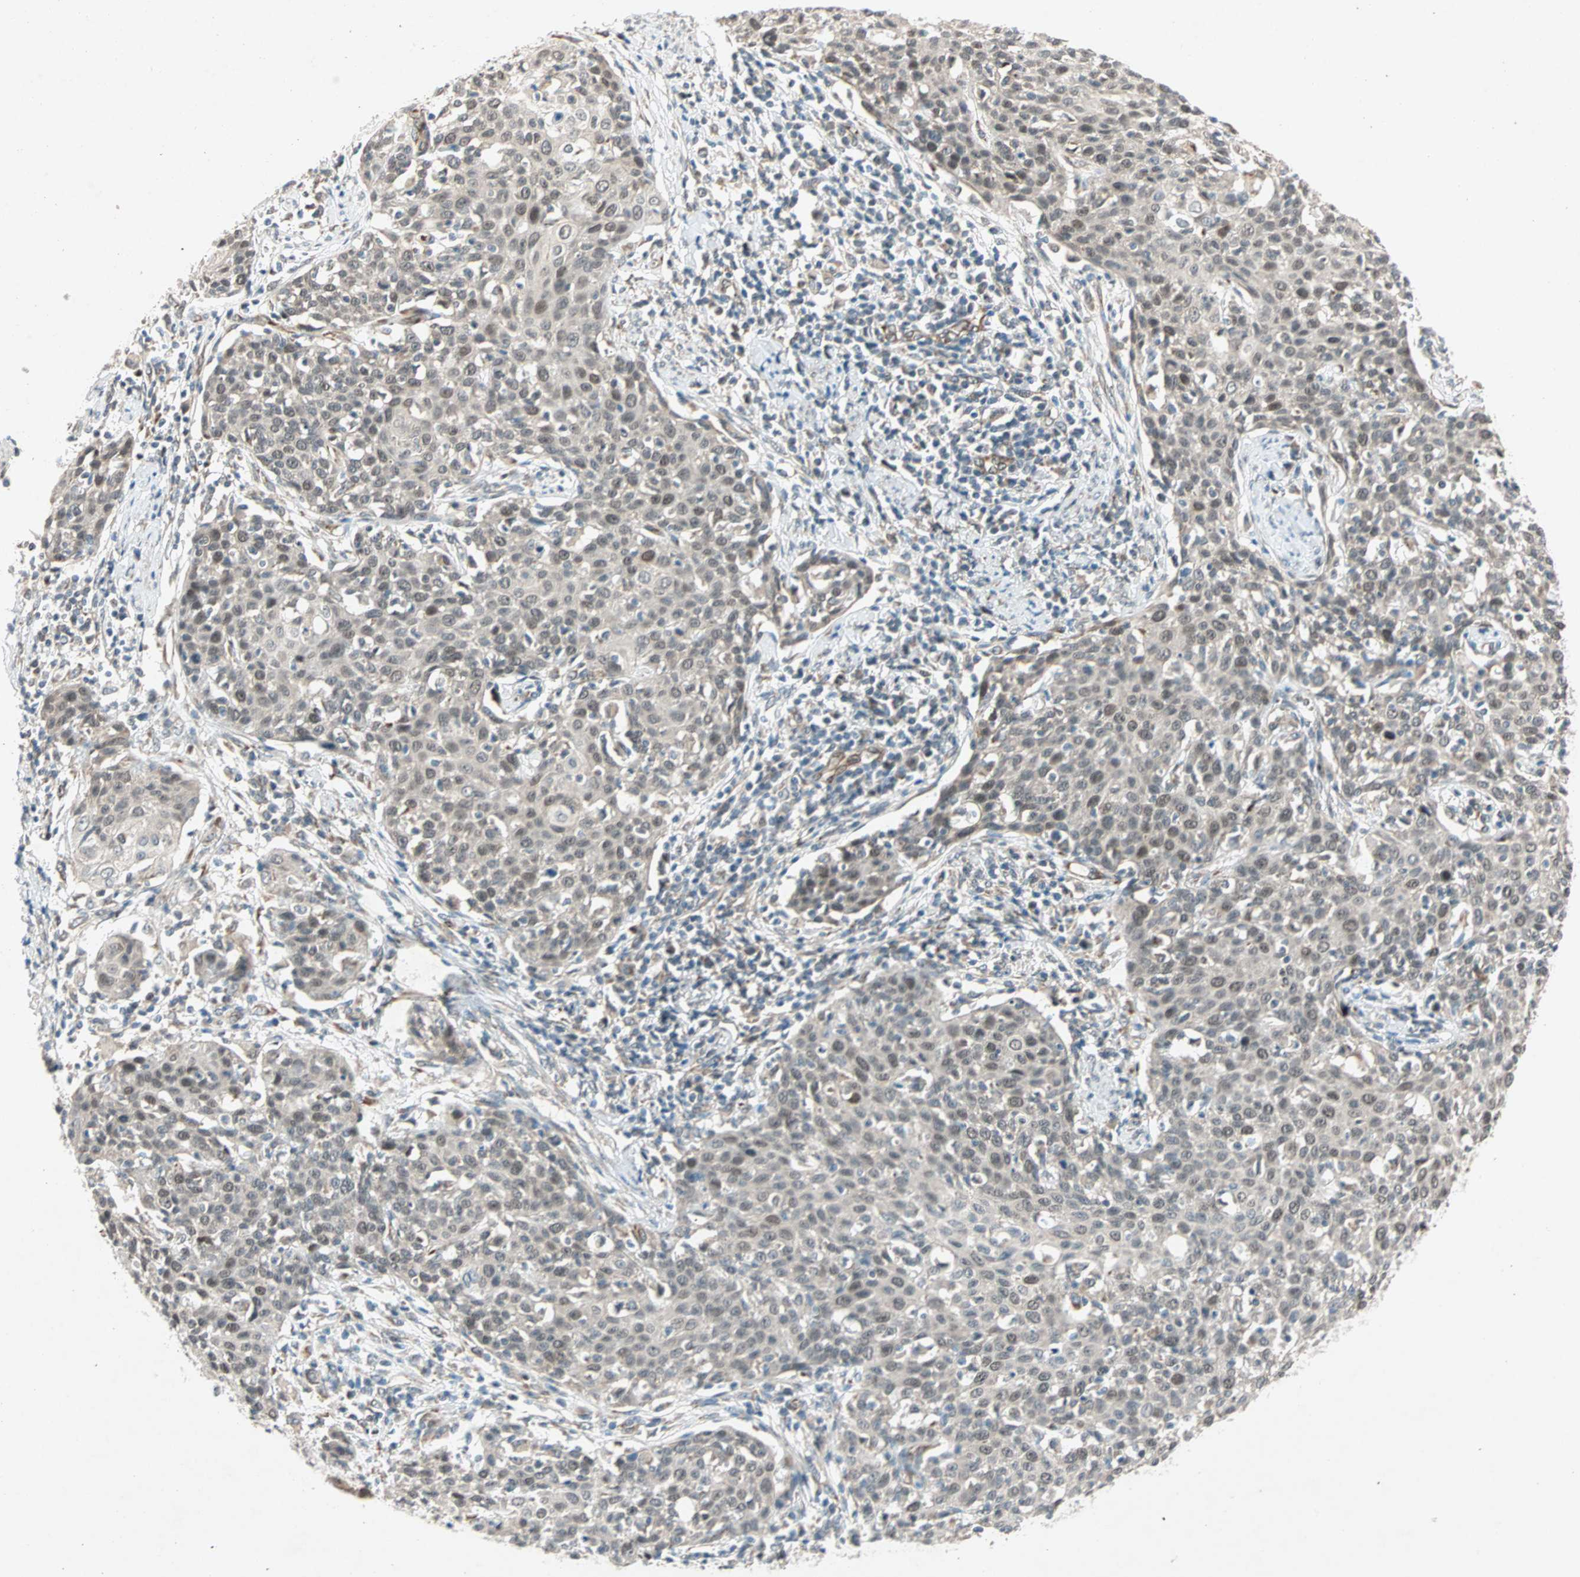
{"staining": {"intensity": "weak", "quantity": ">75%", "location": "cytoplasmic/membranous,nuclear"}, "tissue": "cervical cancer", "cell_type": "Tumor cells", "image_type": "cancer", "snomed": [{"axis": "morphology", "description": "Squamous cell carcinoma, NOS"}, {"axis": "topography", "description": "Cervix"}], "caption": "The photomicrograph demonstrates staining of cervical cancer (squamous cell carcinoma), revealing weak cytoplasmic/membranous and nuclear protein expression (brown color) within tumor cells. The protein of interest is stained brown, and the nuclei are stained in blue (DAB IHC with brightfield microscopy, high magnification).", "gene": "ZNF37A", "patient": {"sex": "female", "age": 38}}